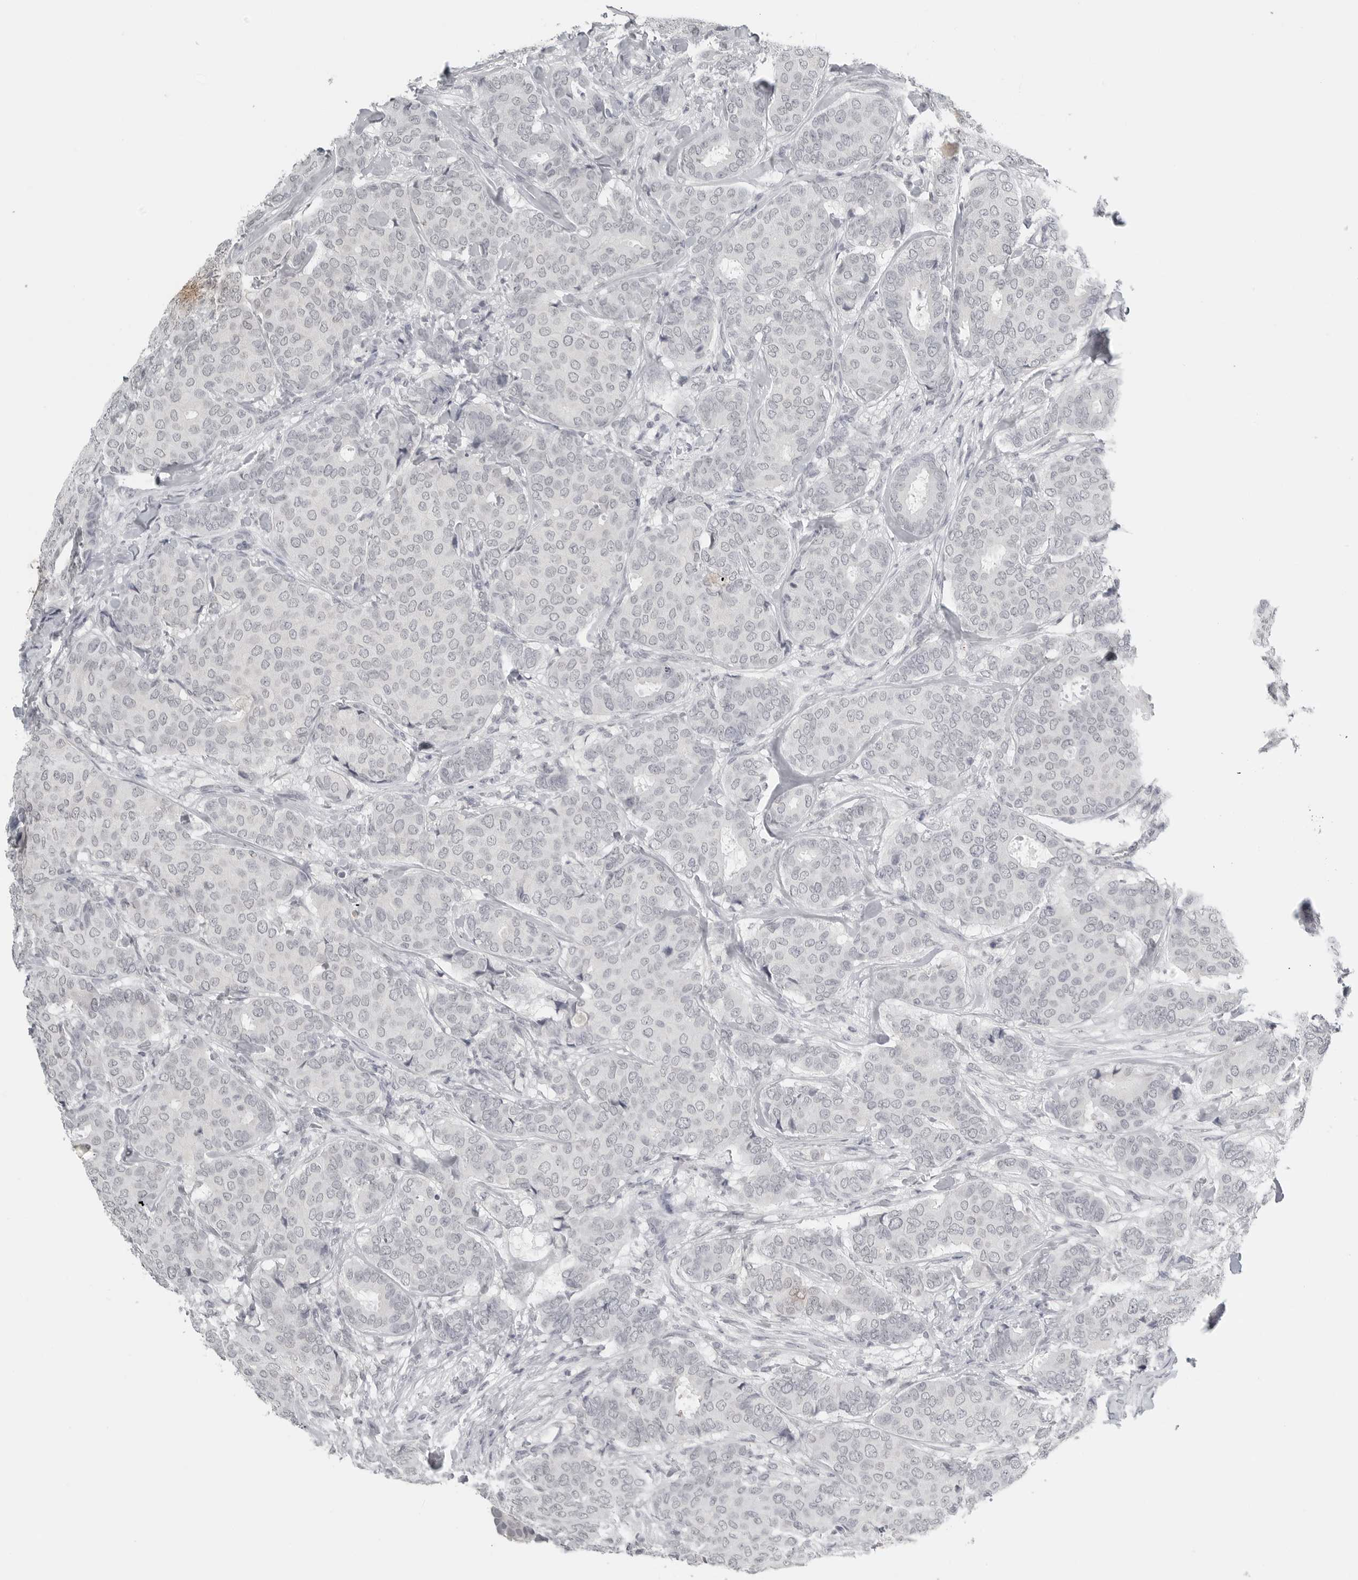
{"staining": {"intensity": "weak", "quantity": "<25%", "location": "nuclear"}, "tissue": "breast cancer", "cell_type": "Tumor cells", "image_type": "cancer", "snomed": [{"axis": "morphology", "description": "Duct carcinoma"}, {"axis": "topography", "description": "Breast"}], "caption": "IHC of breast cancer reveals no positivity in tumor cells.", "gene": "BPIFA1", "patient": {"sex": "female", "age": 75}}